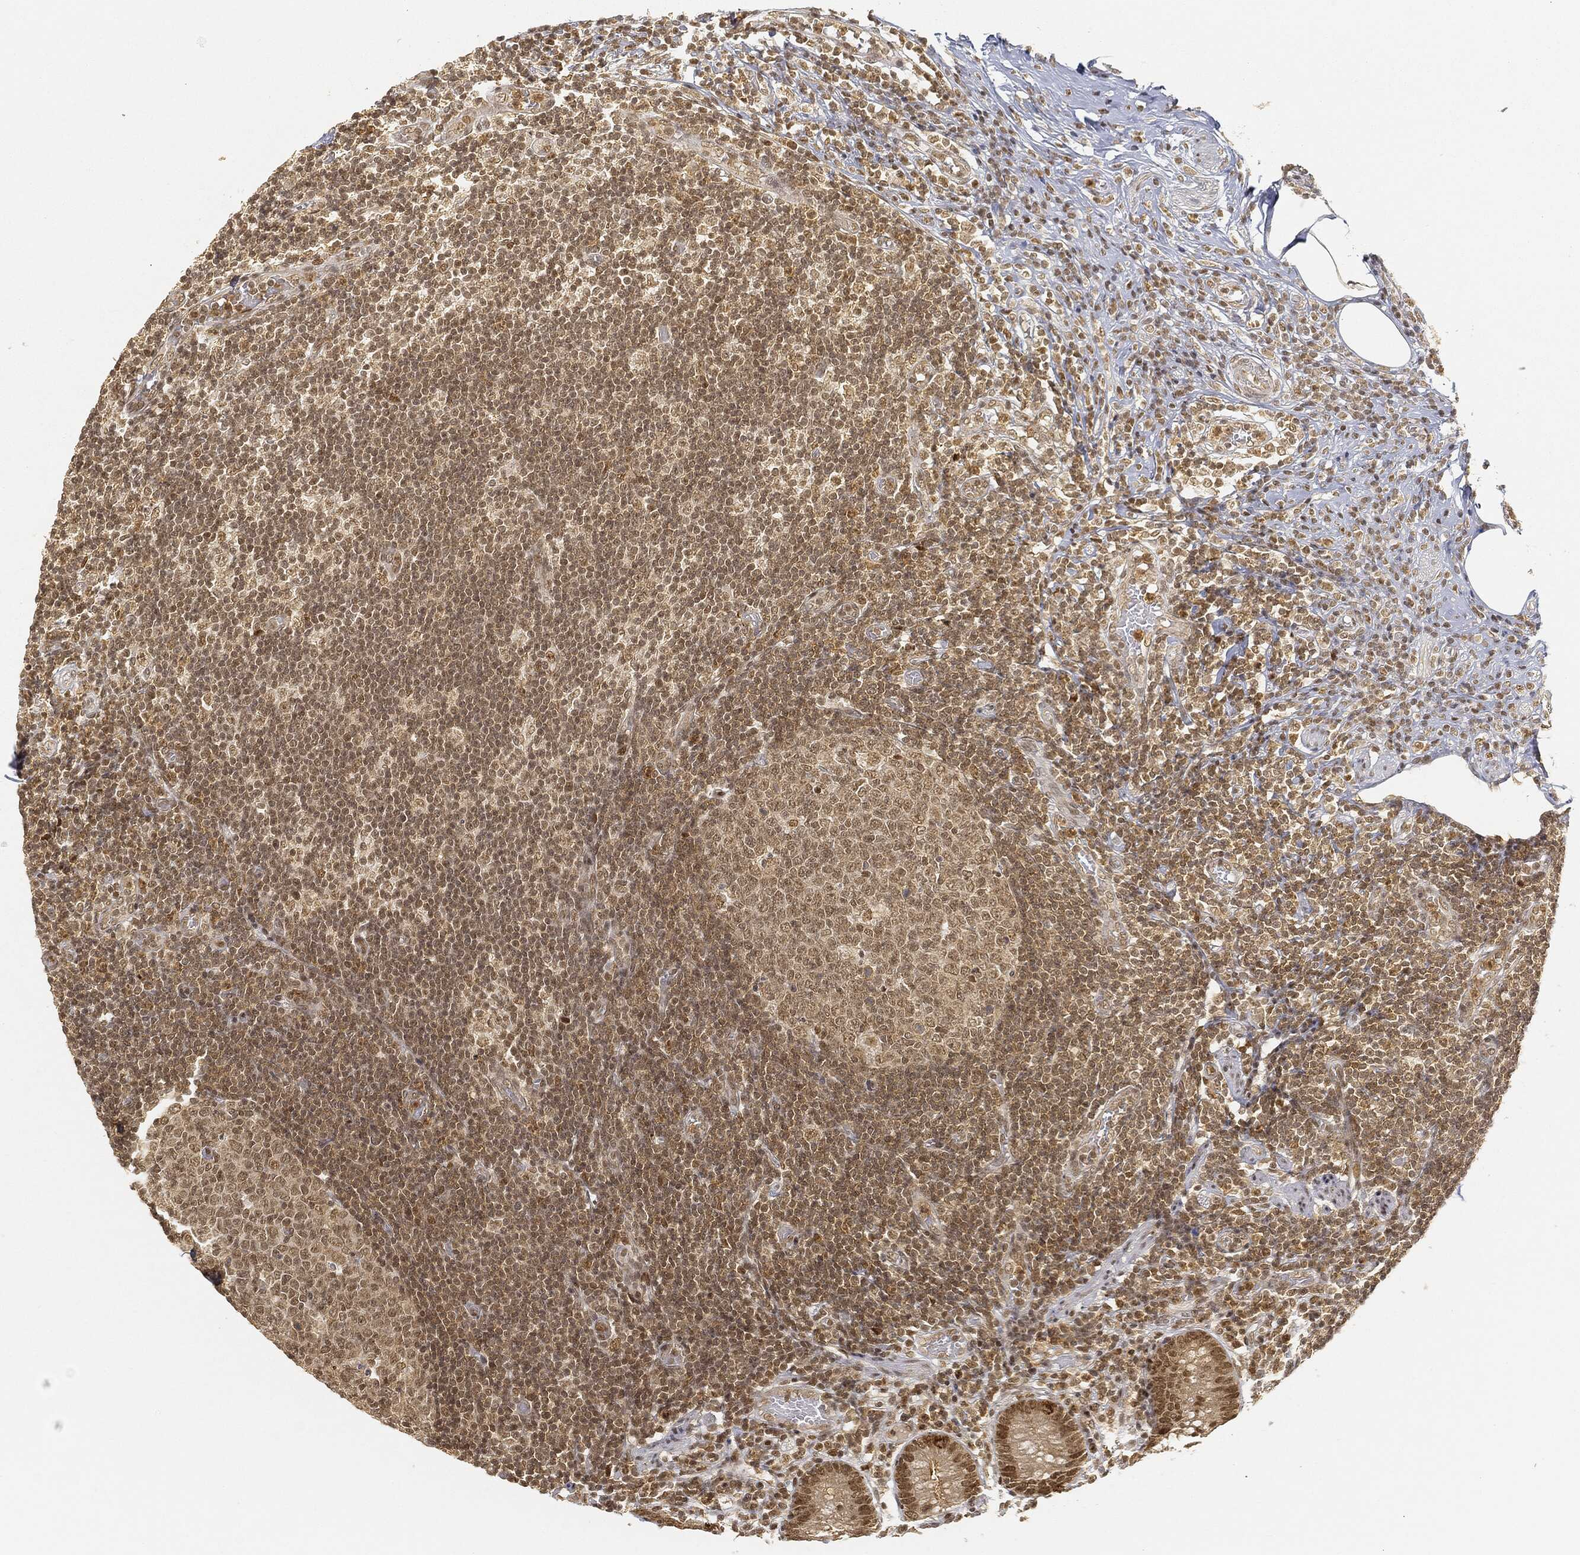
{"staining": {"intensity": "moderate", "quantity": "25%-75%", "location": "cytoplasmic/membranous,nuclear"}, "tissue": "appendix", "cell_type": "Glandular cells", "image_type": "normal", "snomed": [{"axis": "morphology", "description": "Normal tissue, NOS"}, {"axis": "topography", "description": "Appendix"}], "caption": "An image of human appendix stained for a protein displays moderate cytoplasmic/membranous,nuclear brown staining in glandular cells. (Brightfield microscopy of DAB IHC at high magnification).", "gene": "CIB1", "patient": {"sex": "female", "age": 40}}